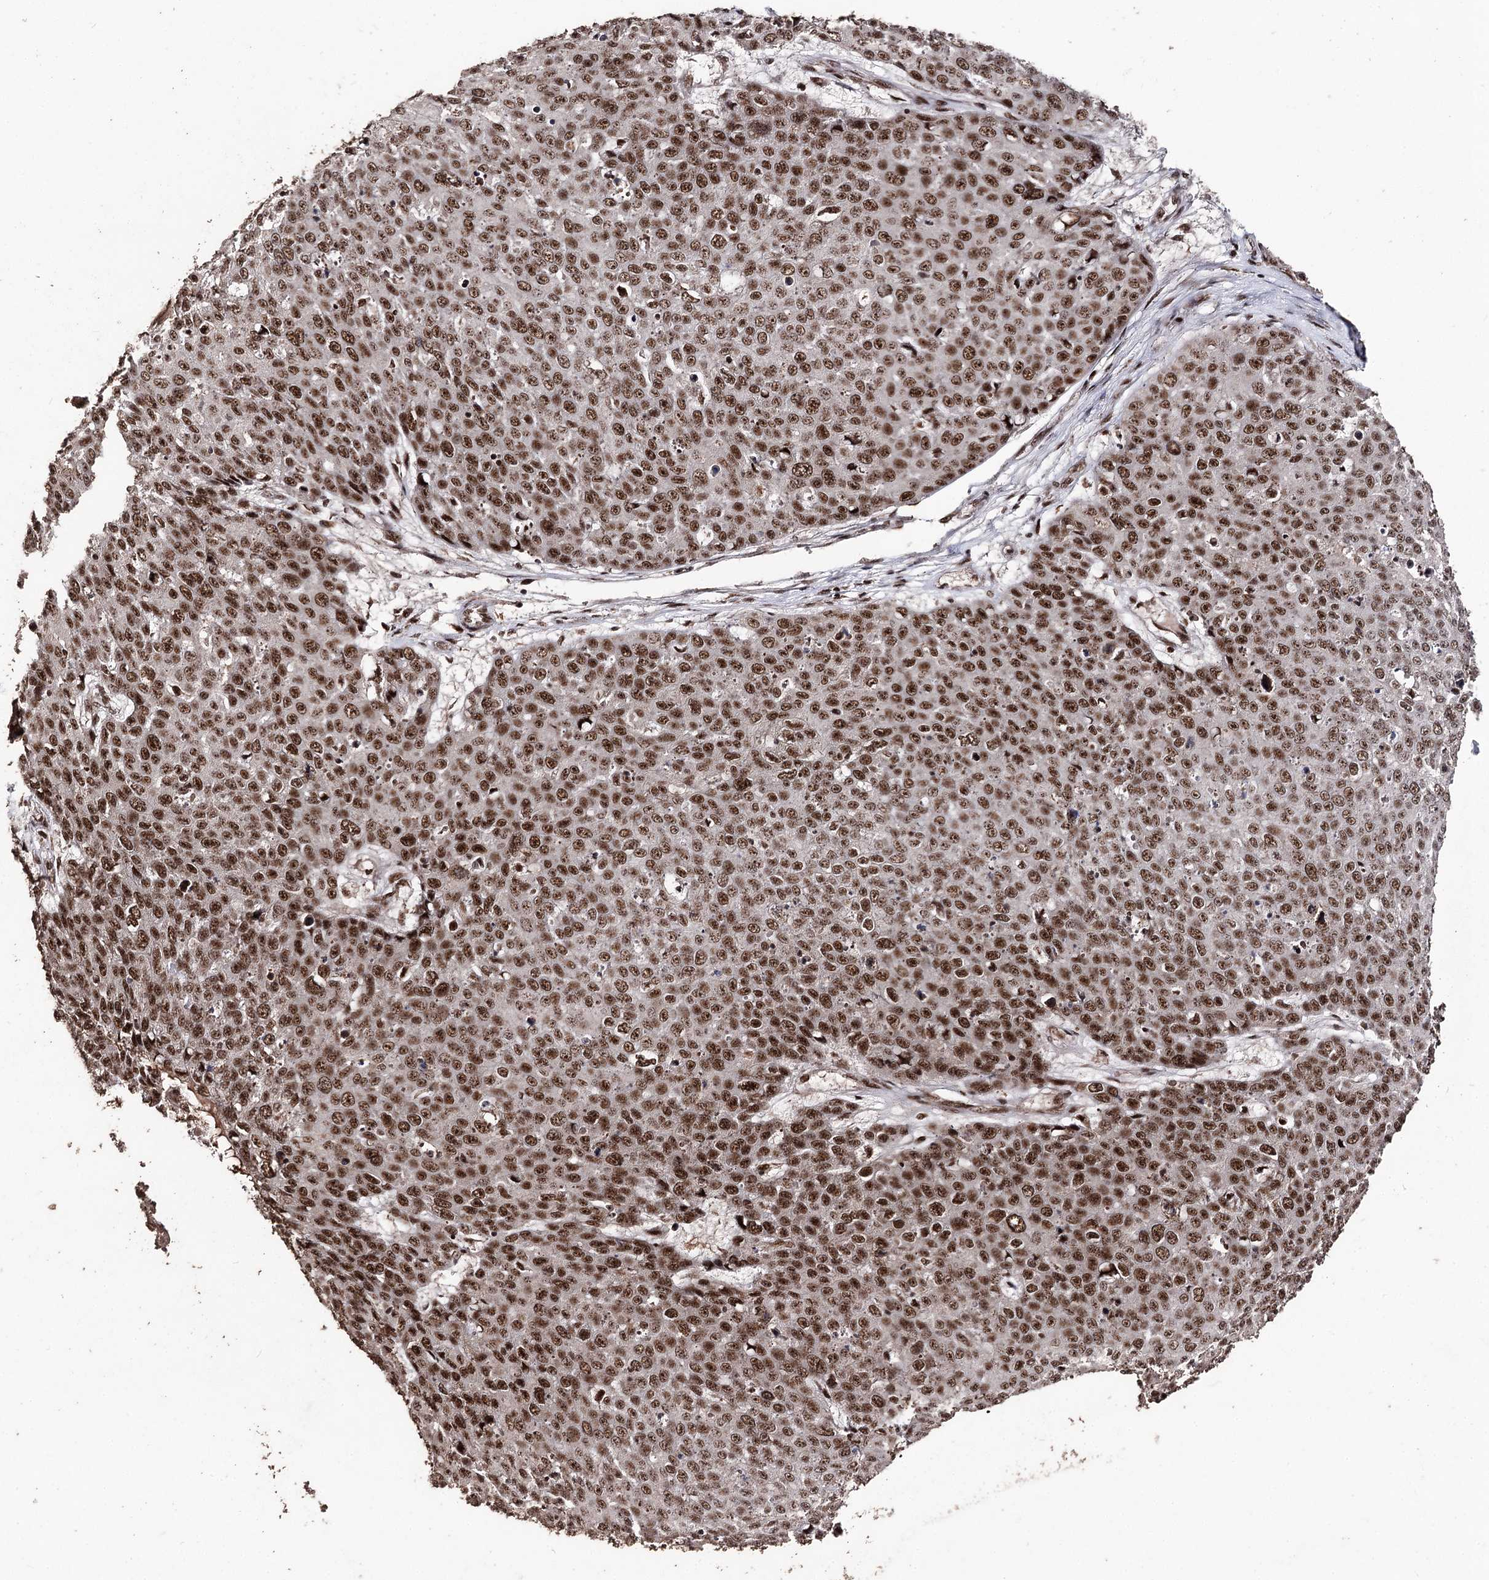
{"staining": {"intensity": "strong", "quantity": ">75%", "location": "nuclear"}, "tissue": "skin cancer", "cell_type": "Tumor cells", "image_type": "cancer", "snomed": [{"axis": "morphology", "description": "Squamous cell carcinoma, NOS"}, {"axis": "topography", "description": "Skin"}], "caption": "Protein expression analysis of human skin cancer (squamous cell carcinoma) reveals strong nuclear expression in approximately >75% of tumor cells.", "gene": "U2SURP", "patient": {"sex": "male", "age": 71}}